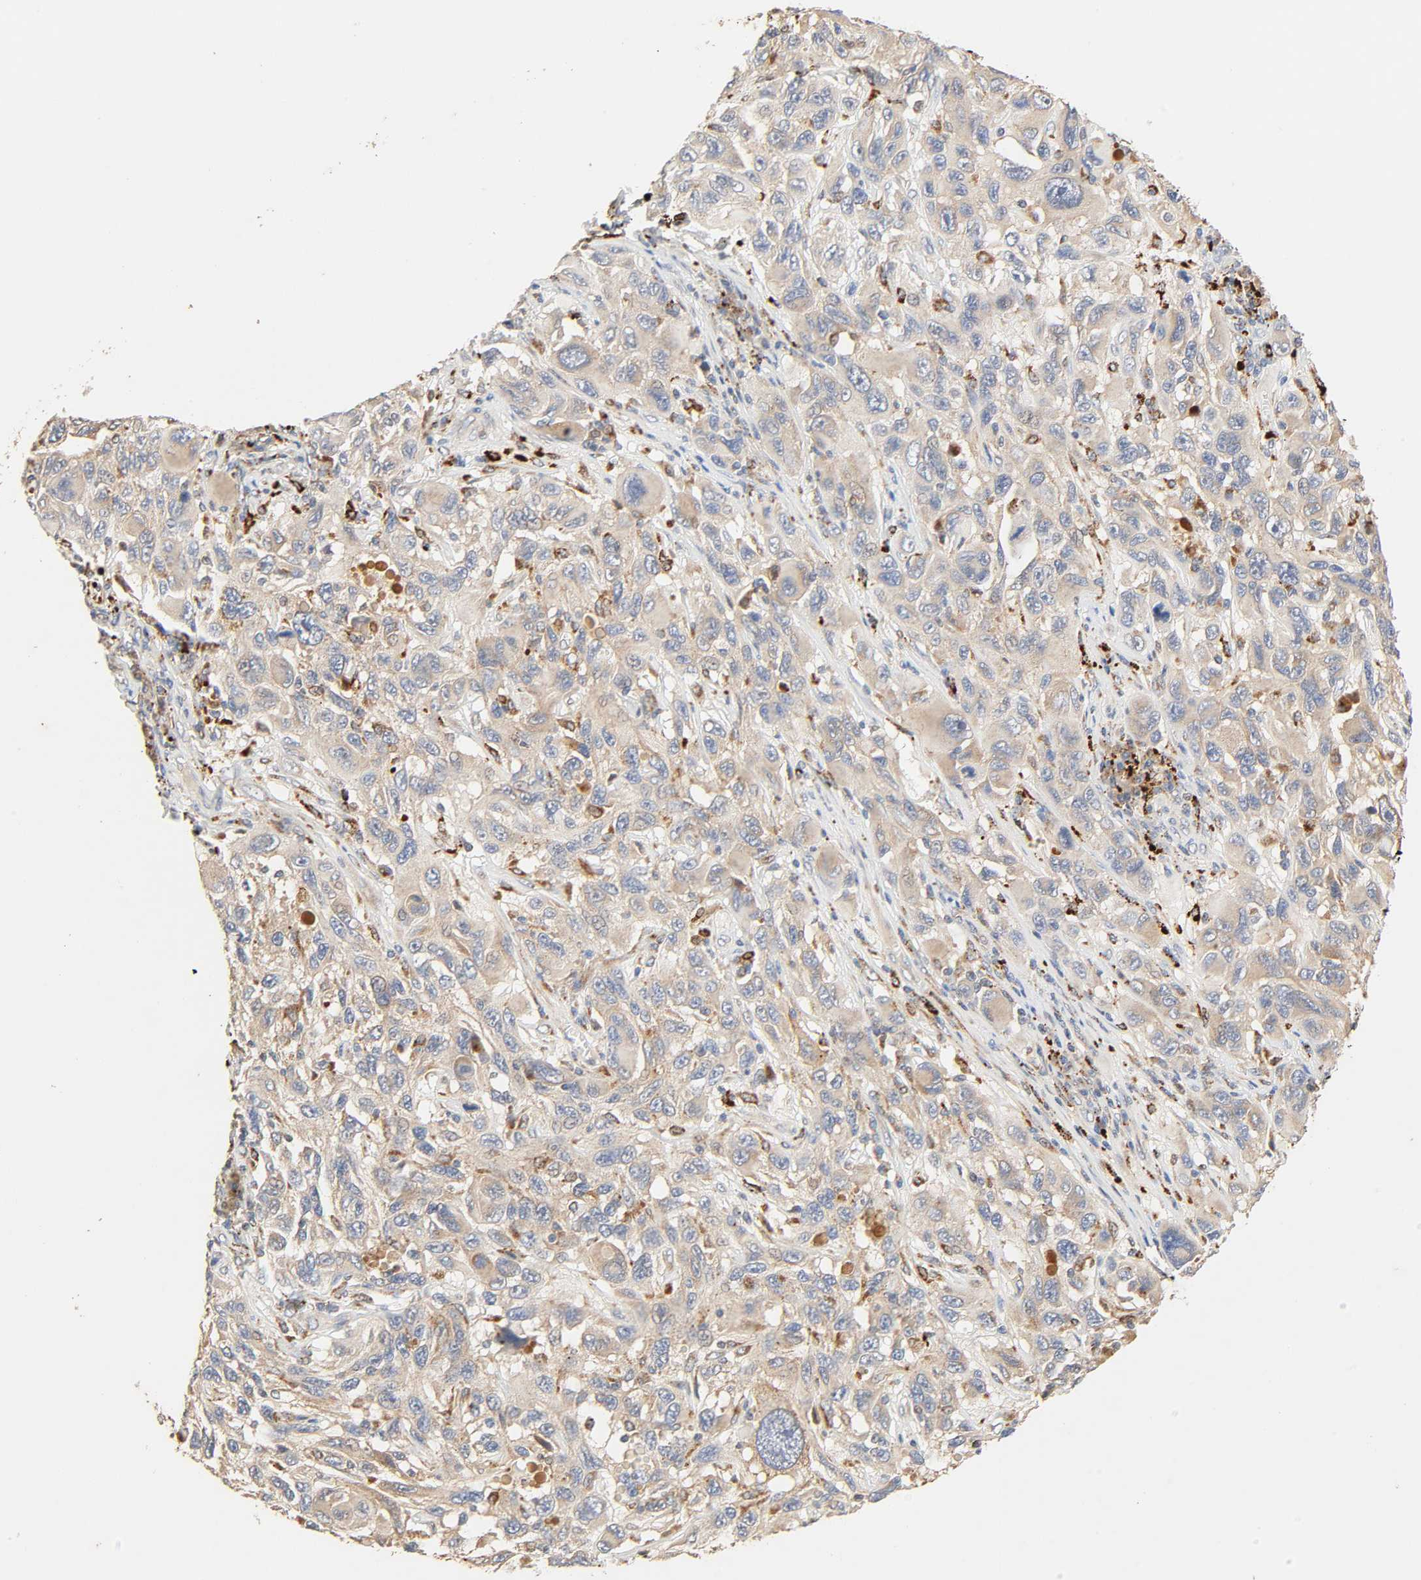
{"staining": {"intensity": "moderate", "quantity": ">75%", "location": "cytoplasmic/membranous"}, "tissue": "melanoma", "cell_type": "Tumor cells", "image_type": "cancer", "snomed": [{"axis": "morphology", "description": "Malignant melanoma, NOS"}, {"axis": "topography", "description": "Skin"}], "caption": "IHC of human melanoma displays medium levels of moderate cytoplasmic/membranous expression in approximately >75% of tumor cells.", "gene": "MAPK6", "patient": {"sex": "male", "age": 53}}